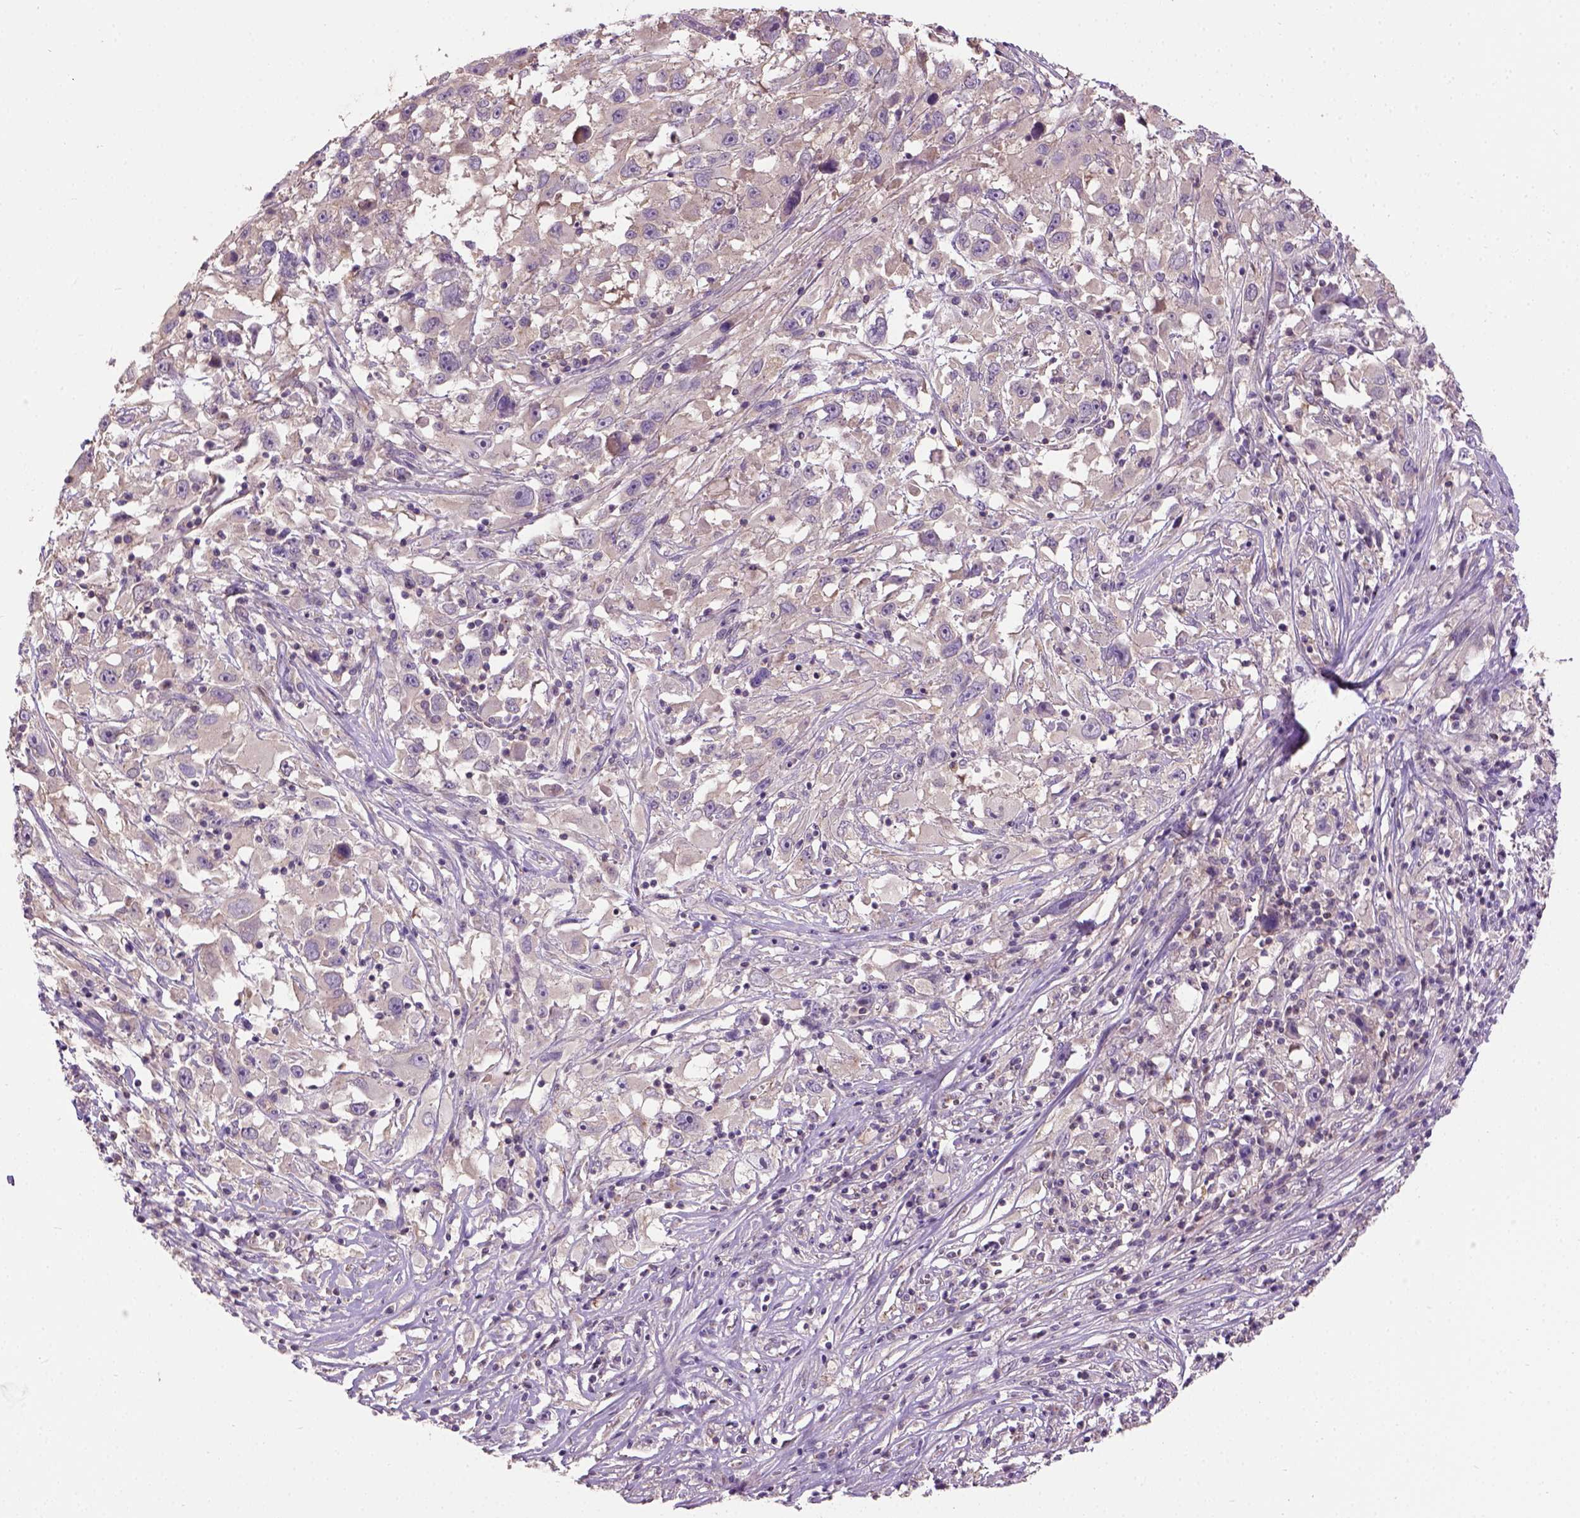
{"staining": {"intensity": "weak", "quantity": ">75%", "location": "cytoplasmic/membranous"}, "tissue": "melanoma", "cell_type": "Tumor cells", "image_type": "cancer", "snomed": [{"axis": "morphology", "description": "Malignant melanoma, Metastatic site"}, {"axis": "topography", "description": "Soft tissue"}], "caption": "IHC (DAB (3,3'-diaminobenzidine)) staining of melanoma reveals weak cytoplasmic/membranous protein expression in about >75% of tumor cells. (DAB (3,3'-diaminobenzidine) = brown stain, brightfield microscopy at high magnification).", "gene": "CRACR2A", "patient": {"sex": "male", "age": 50}}